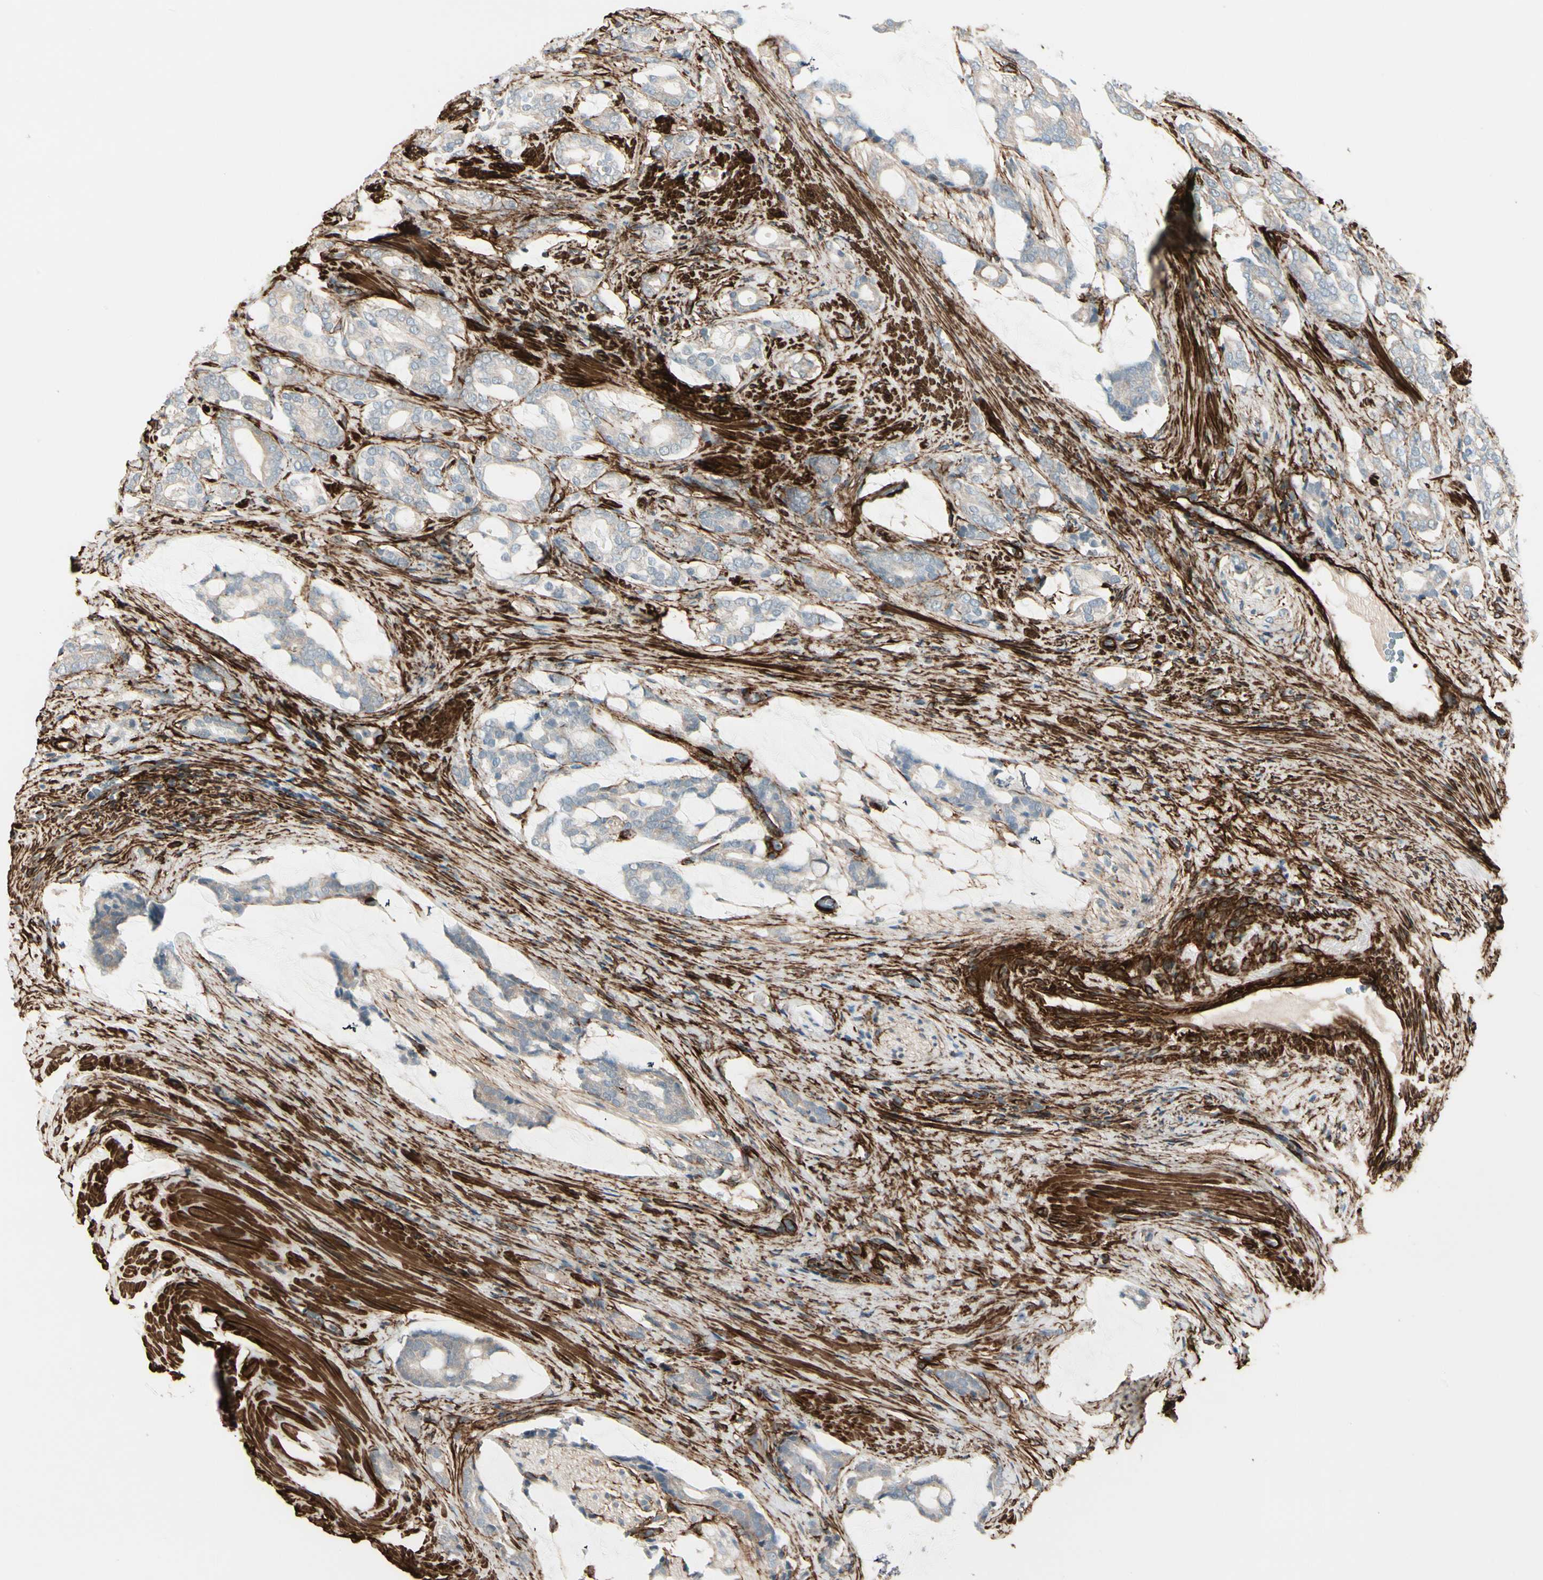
{"staining": {"intensity": "weak", "quantity": "25%-75%", "location": "cytoplasmic/membranous"}, "tissue": "prostate cancer", "cell_type": "Tumor cells", "image_type": "cancer", "snomed": [{"axis": "morphology", "description": "Adenocarcinoma, Low grade"}, {"axis": "topography", "description": "Prostate"}], "caption": "Human prostate cancer stained for a protein (brown) exhibits weak cytoplasmic/membranous positive staining in about 25%-75% of tumor cells.", "gene": "CALD1", "patient": {"sex": "male", "age": 58}}